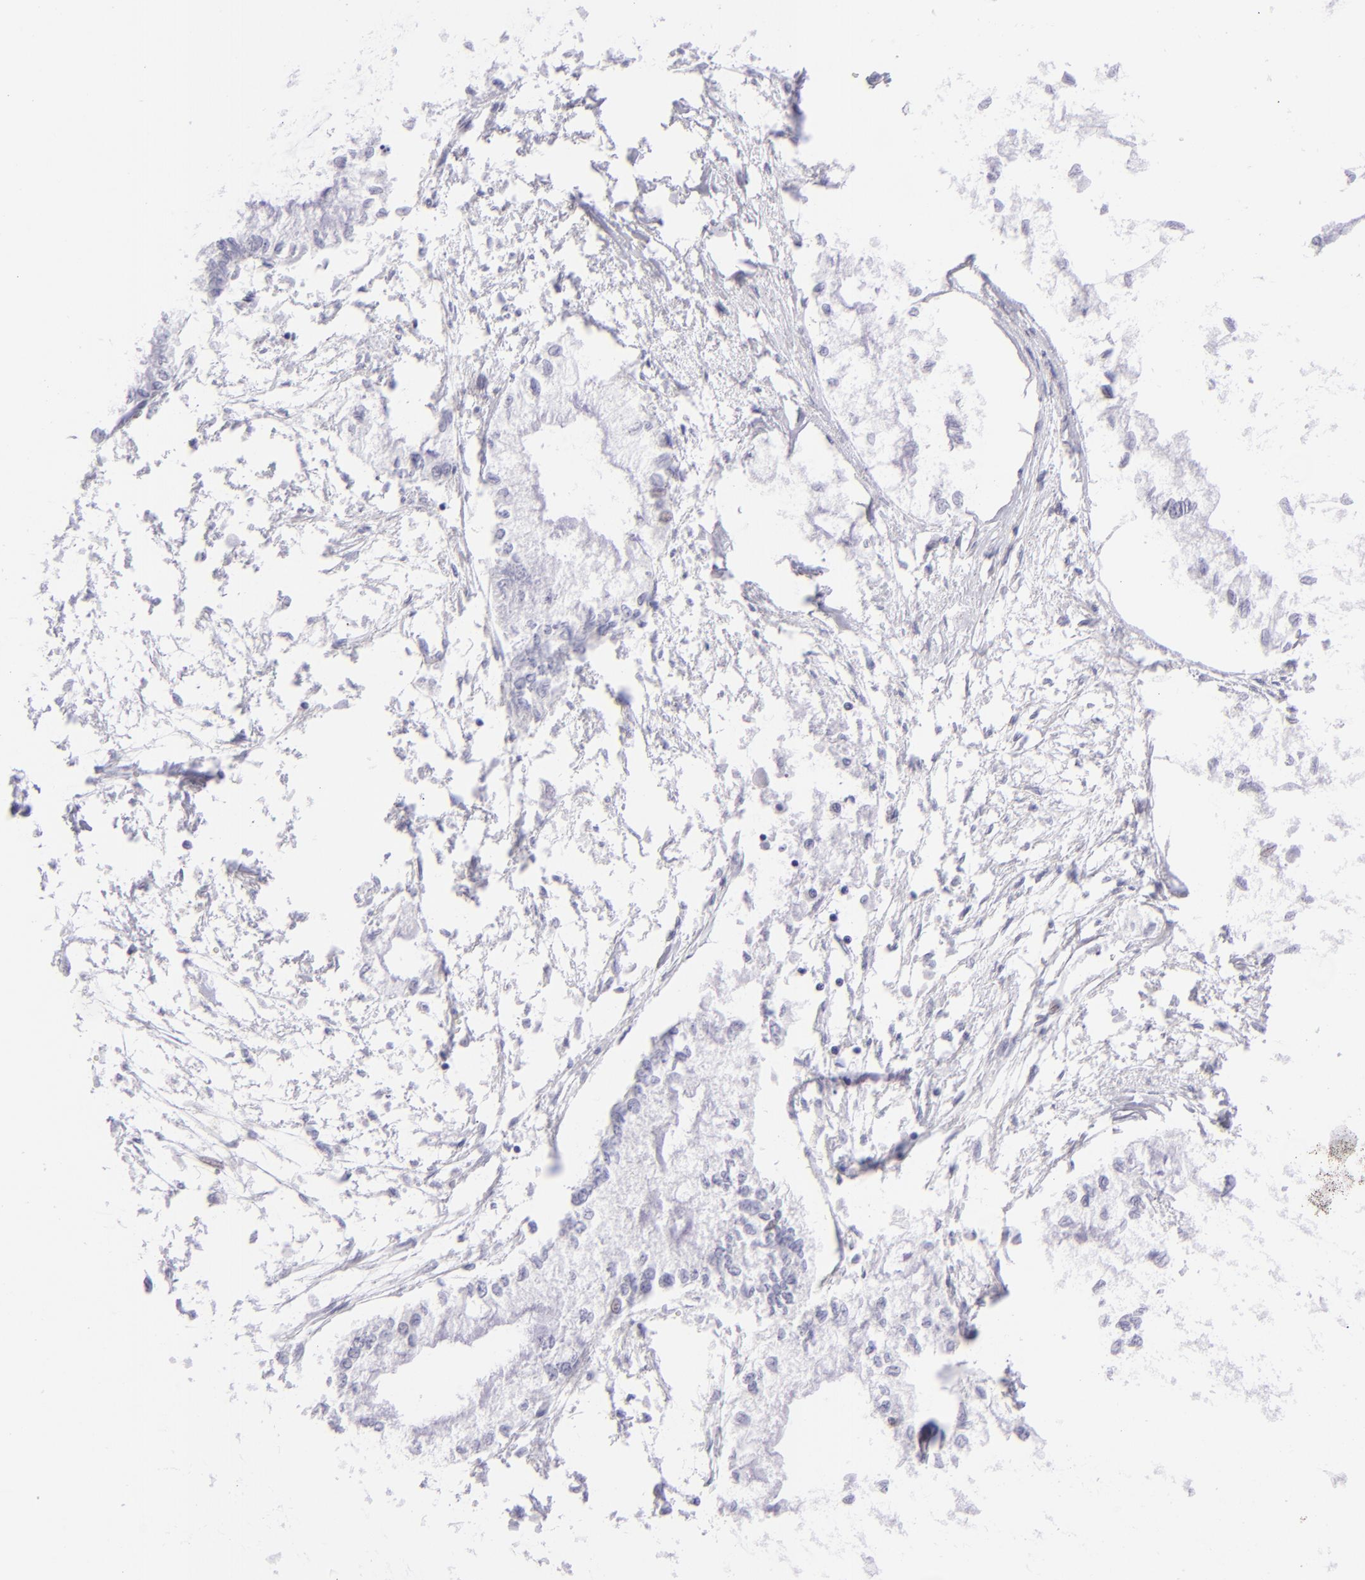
{"staining": {"intensity": "negative", "quantity": "none", "location": "none"}, "tissue": "pancreatic cancer", "cell_type": "Tumor cells", "image_type": "cancer", "snomed": [{"axis": "morphology", "description": "Adenocarcinoma, NOS"}, {"axis": "topography", "description": "Pancreas"}], "caption": "A micrograph of adenocarcinoma (pancreatic) stained for a protein demonstrates no brown staining in tumor cells.", "gene": "SLC1A3", "patient": {"sex": "male", "age": 79}}